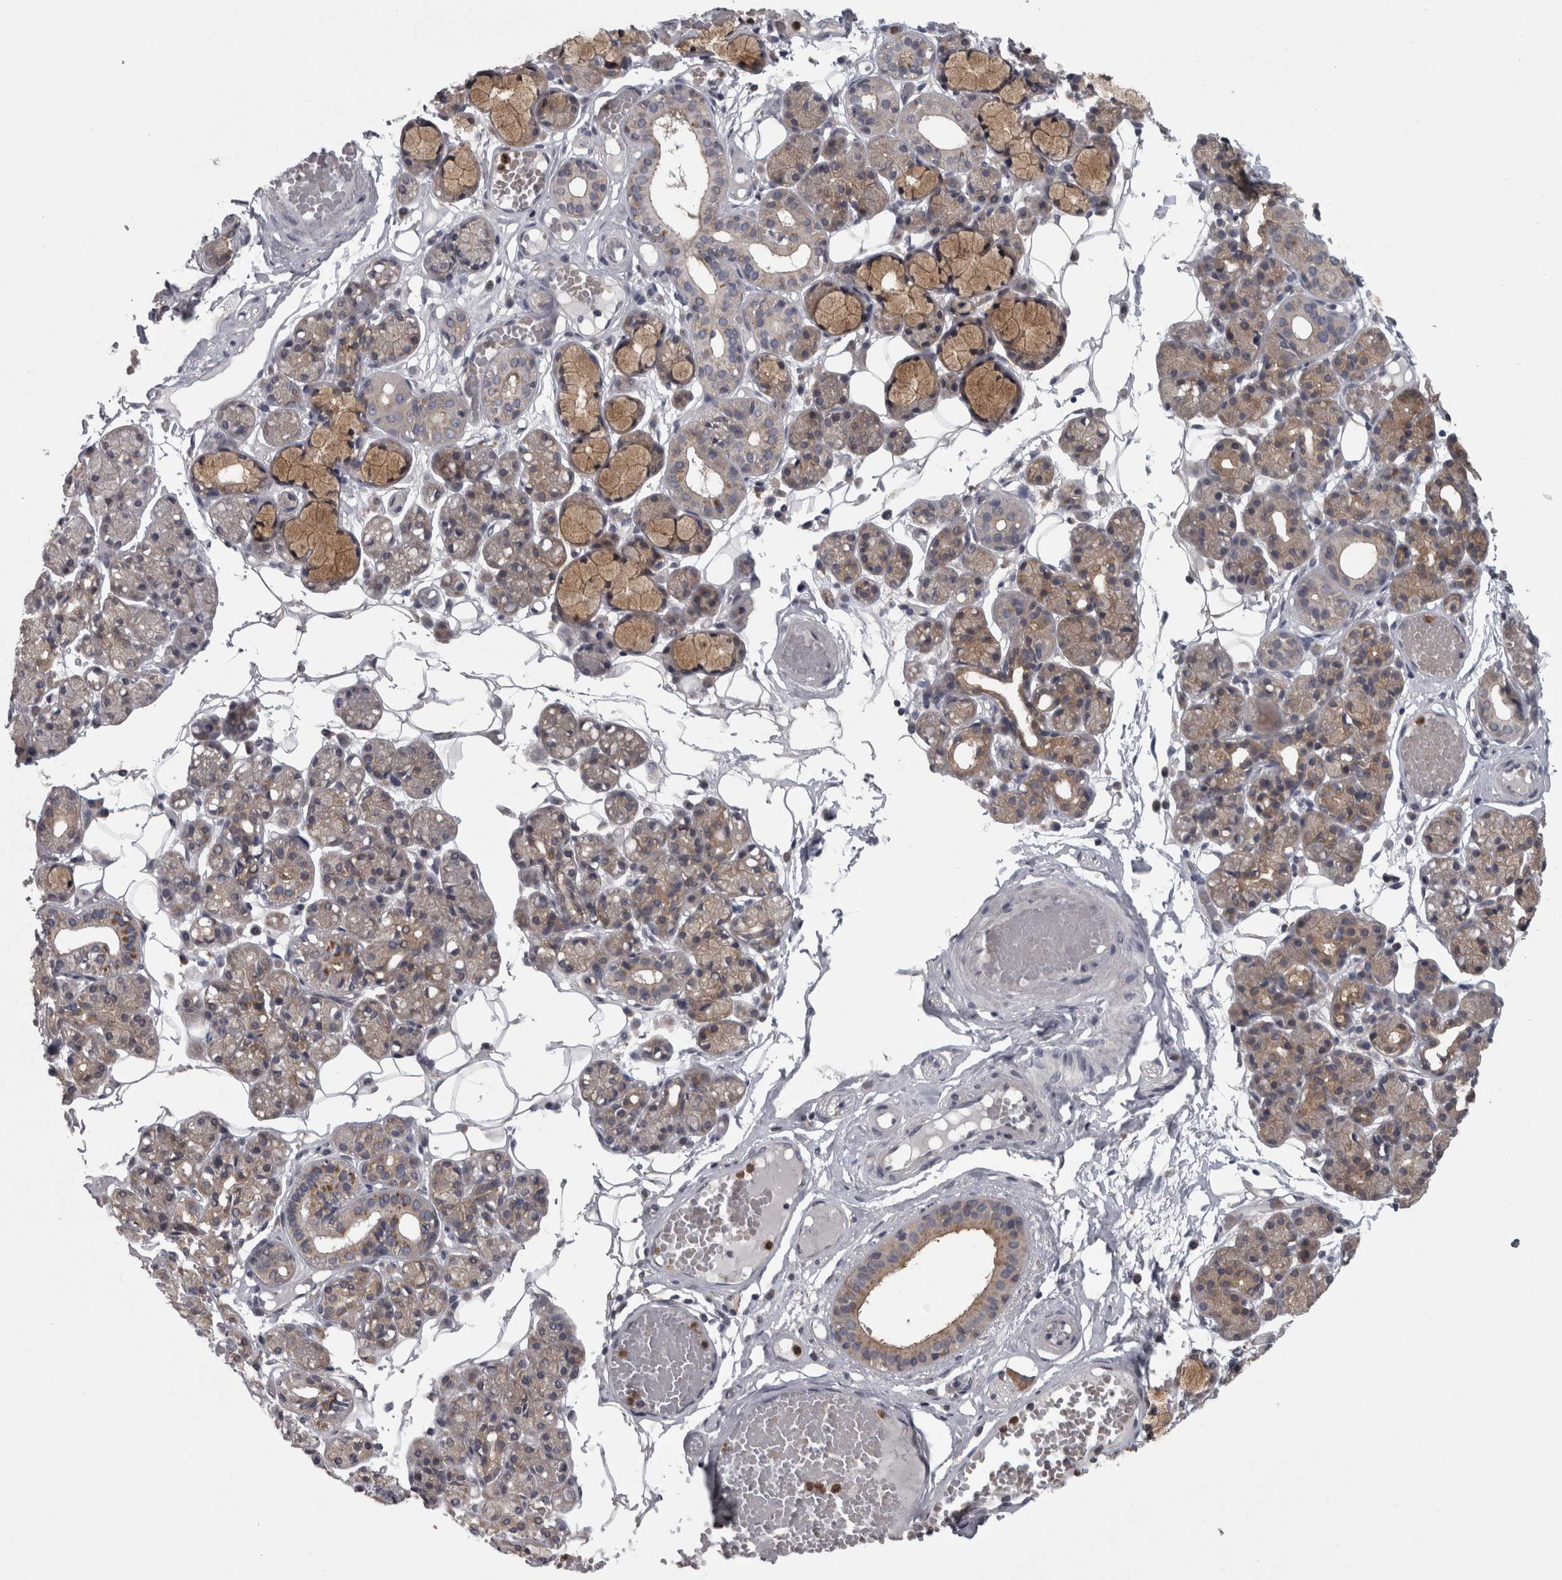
{"staining": {"intensity": "weak", "quantity": "<25%", "location": "cytoplasmic/membranous"}, "tissue": "salivary gland", "cell_type": "Glandular cells", "image_type": "normal", "snomed": [{"axis": "morphology", "description": "Normal tissue, NOS"}, {"axis": "topography", "description": "Salivary gland"}], "caption": "Immunohistochemistry (IHC) histopathology image of normal salivary gland: human salivary gland stained with DAB (3,3'-diaminobenzidine) shows no significant protein positivity in glandular cells. Brightfield microscopy of immunohistochemistry stained with DAB (3,3'-diaminobenzidine) (brown) and hematoxylin (blue), captured at high magnification.", "gene": "PRKCI", "patient": {"sex": "male", "age": 63}}